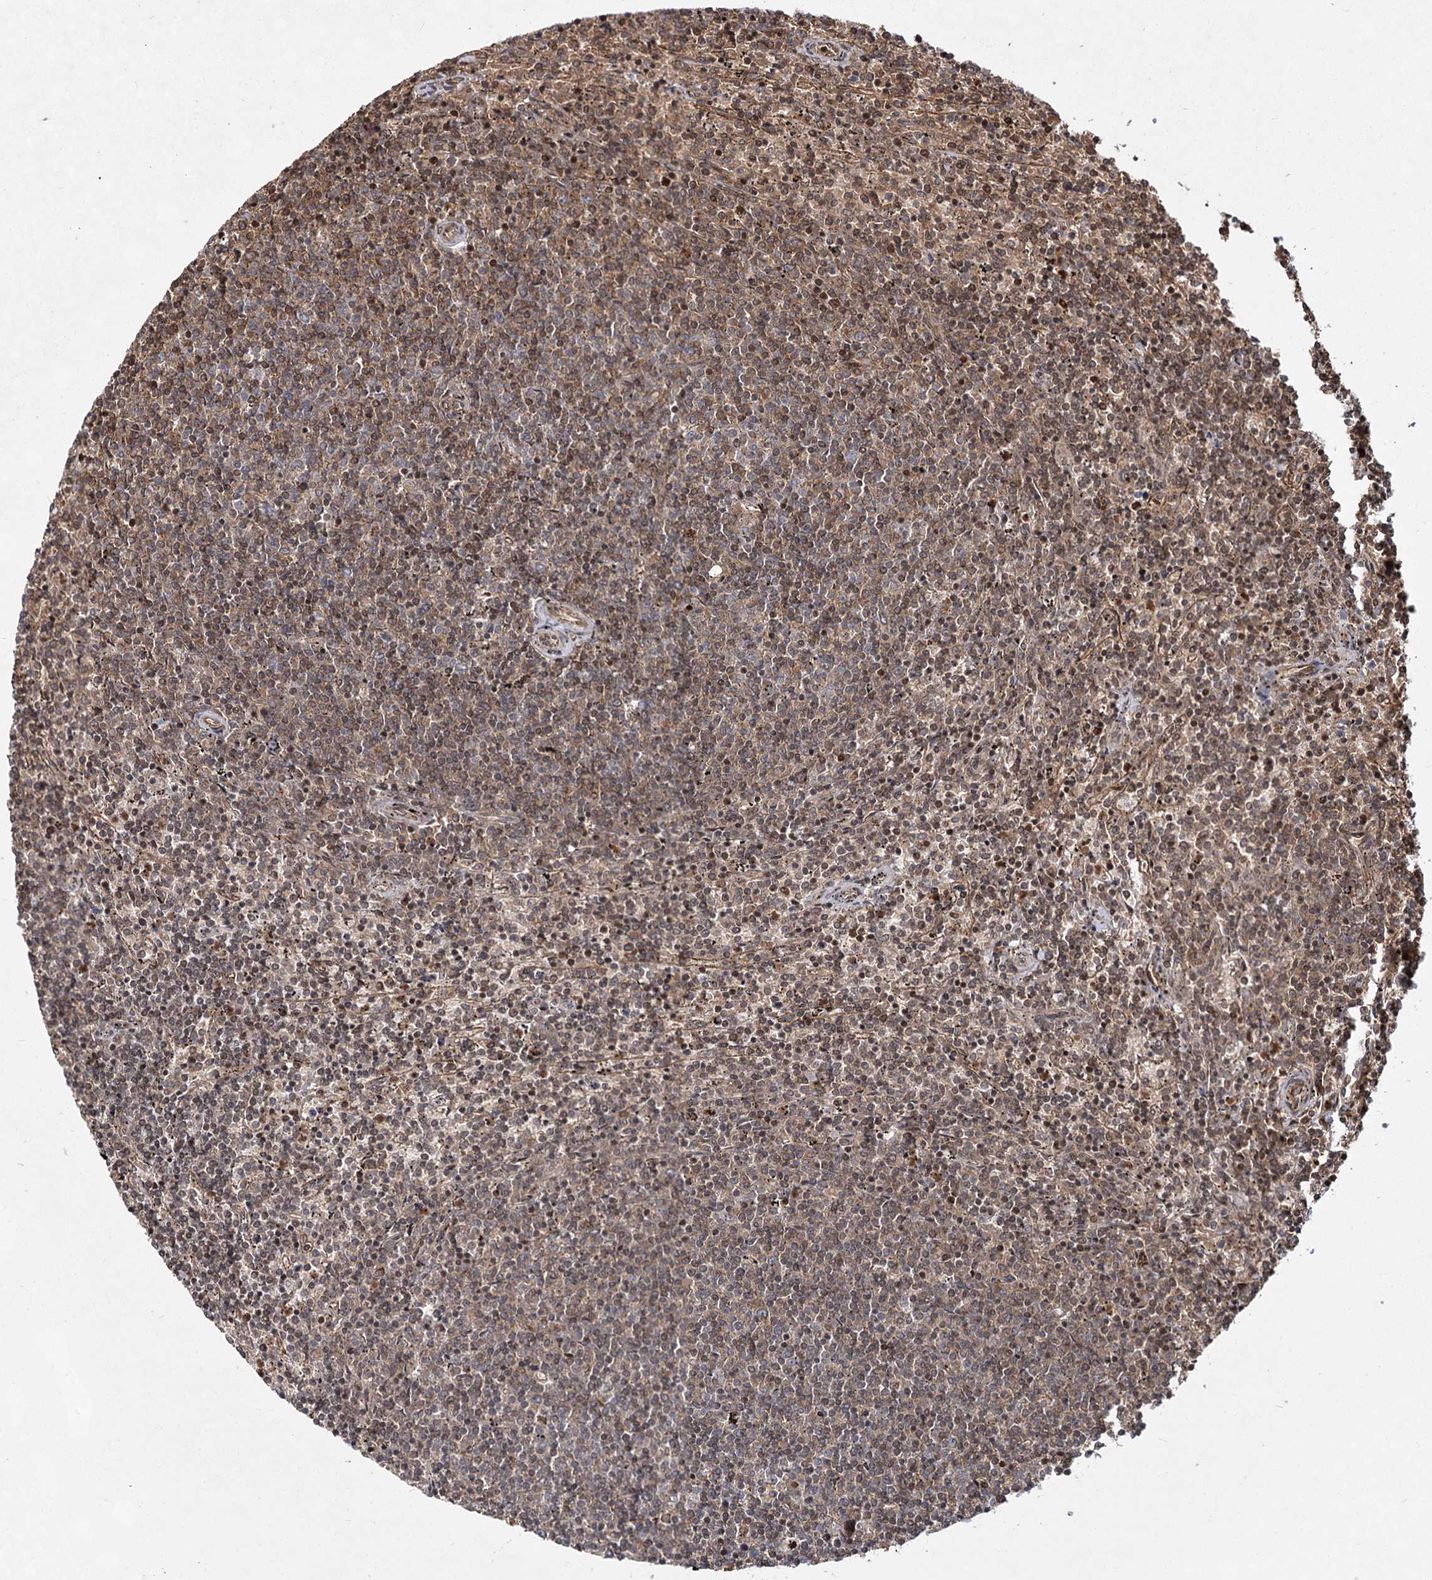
{"staining": {"intensity": "weak", "quantity": "25%-75%", "location": "cytoplasmic/membranous"}, "tissue": "lymphoma", "cell_type": "Tumor cells", "image_type": "cancer", "snomed": [{"axis": "morphology", "description": "Malignant lymphoma, non-Hodgkin's type, Low grade"}, {"axis": "topography", "description": "Spleen"}], "caption": "Protein expression analysis of human lymphoma reveals weak cytoplasmic/membranous positivity in approximately 25%-75% of tumor cells.", "gene": "IQSEC1", "patient": {"sex": "female", "age": 50}}